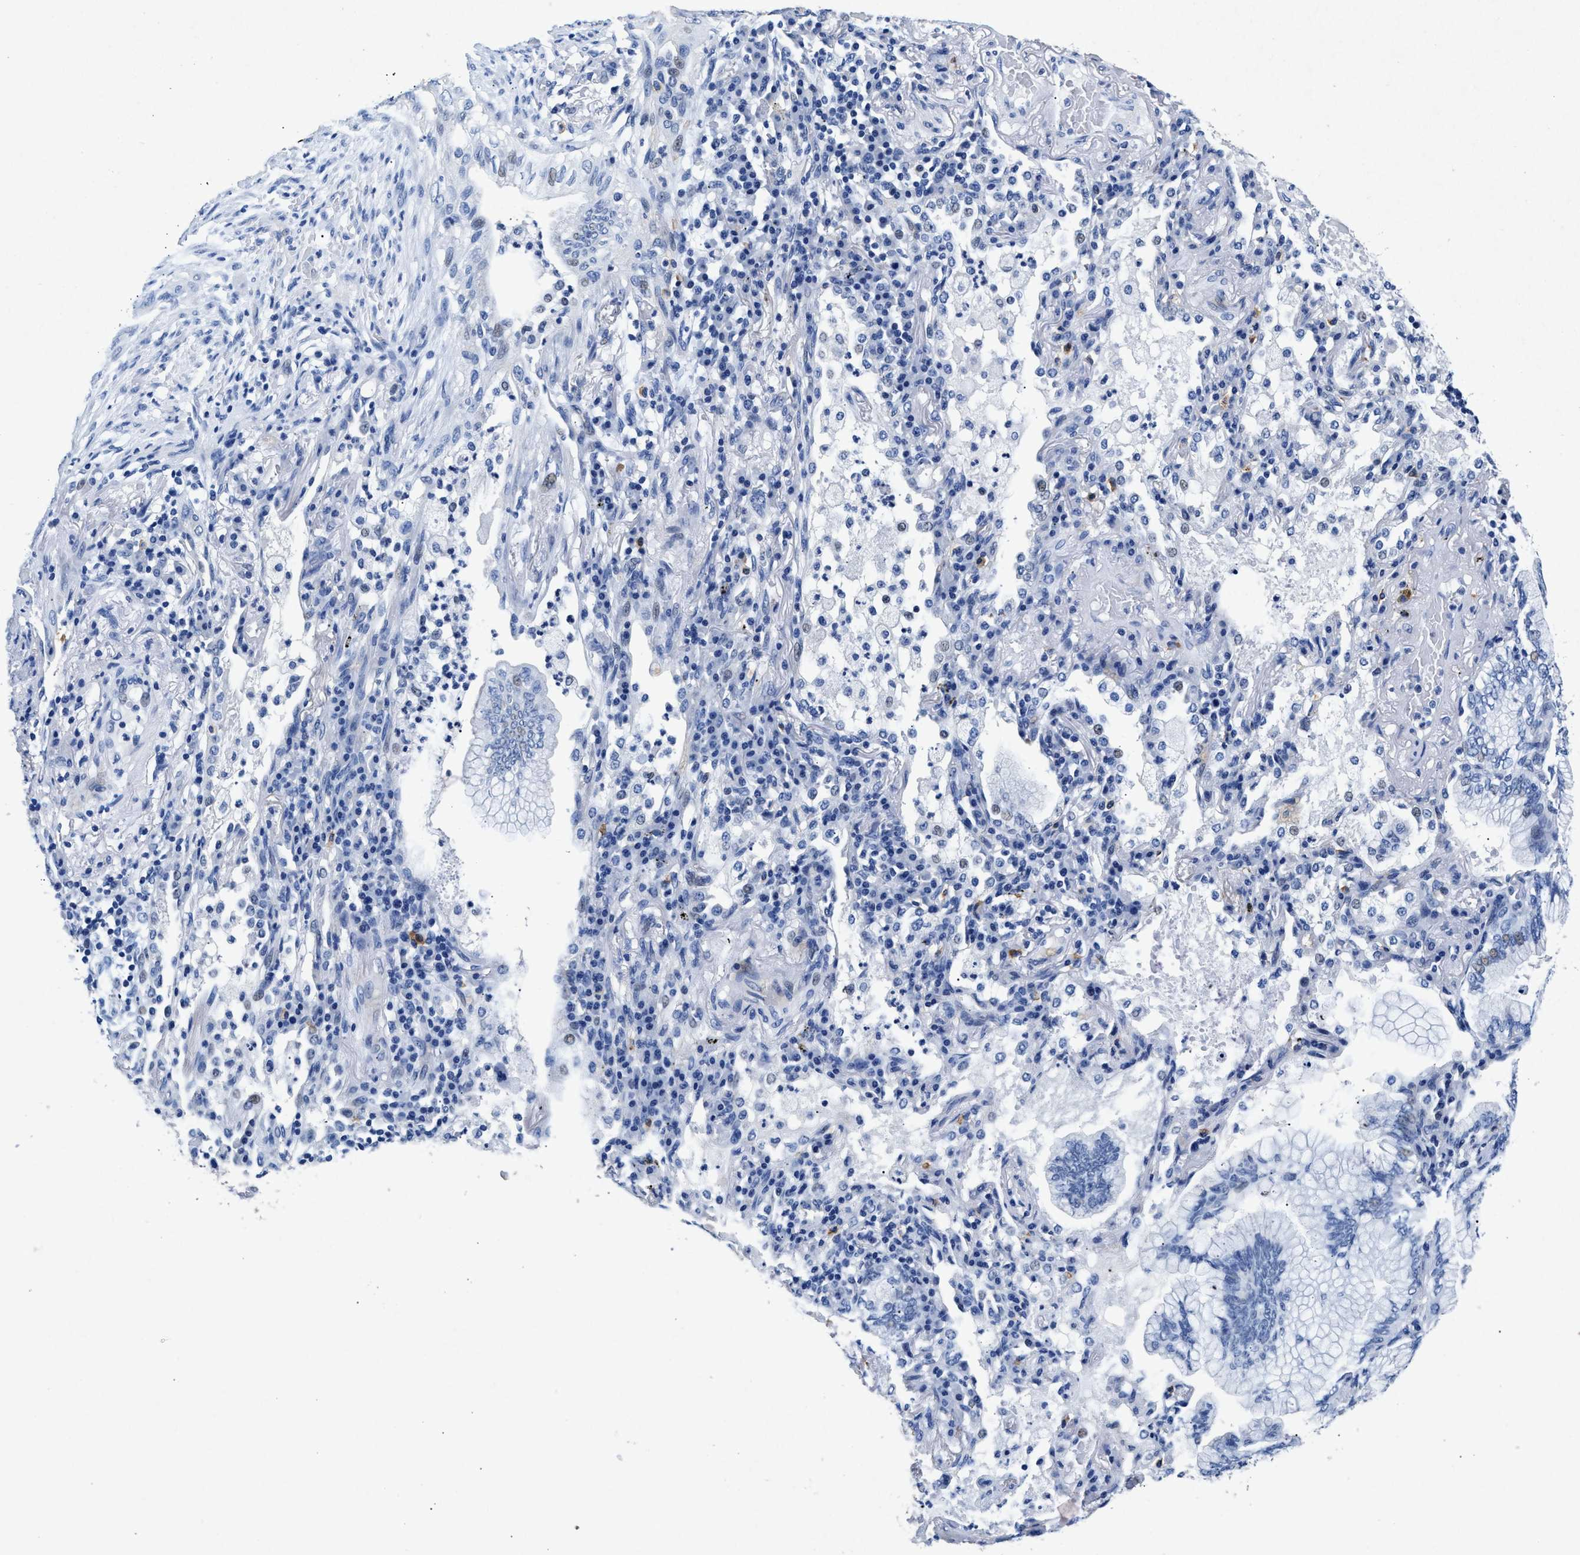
{"staining": {"intensity": "weak", "quantity": "<25%", "location": "nuclear"}, "tissue": "lung cancer", "cell_type": "Tumor cells", "image_type": "cancer", "snomed": [{"axis": "morphology", "description": "Adenocarcinoma, NOS"}, {"axis": "topography", "description": "Lung"}], "caption": "A histopathology image of adenocarcinoma (lung) stained for a protein reveals no brown staining in tumor cells.", "gene": "MAP6", "patient": {"sex": "female", "age": 70}}